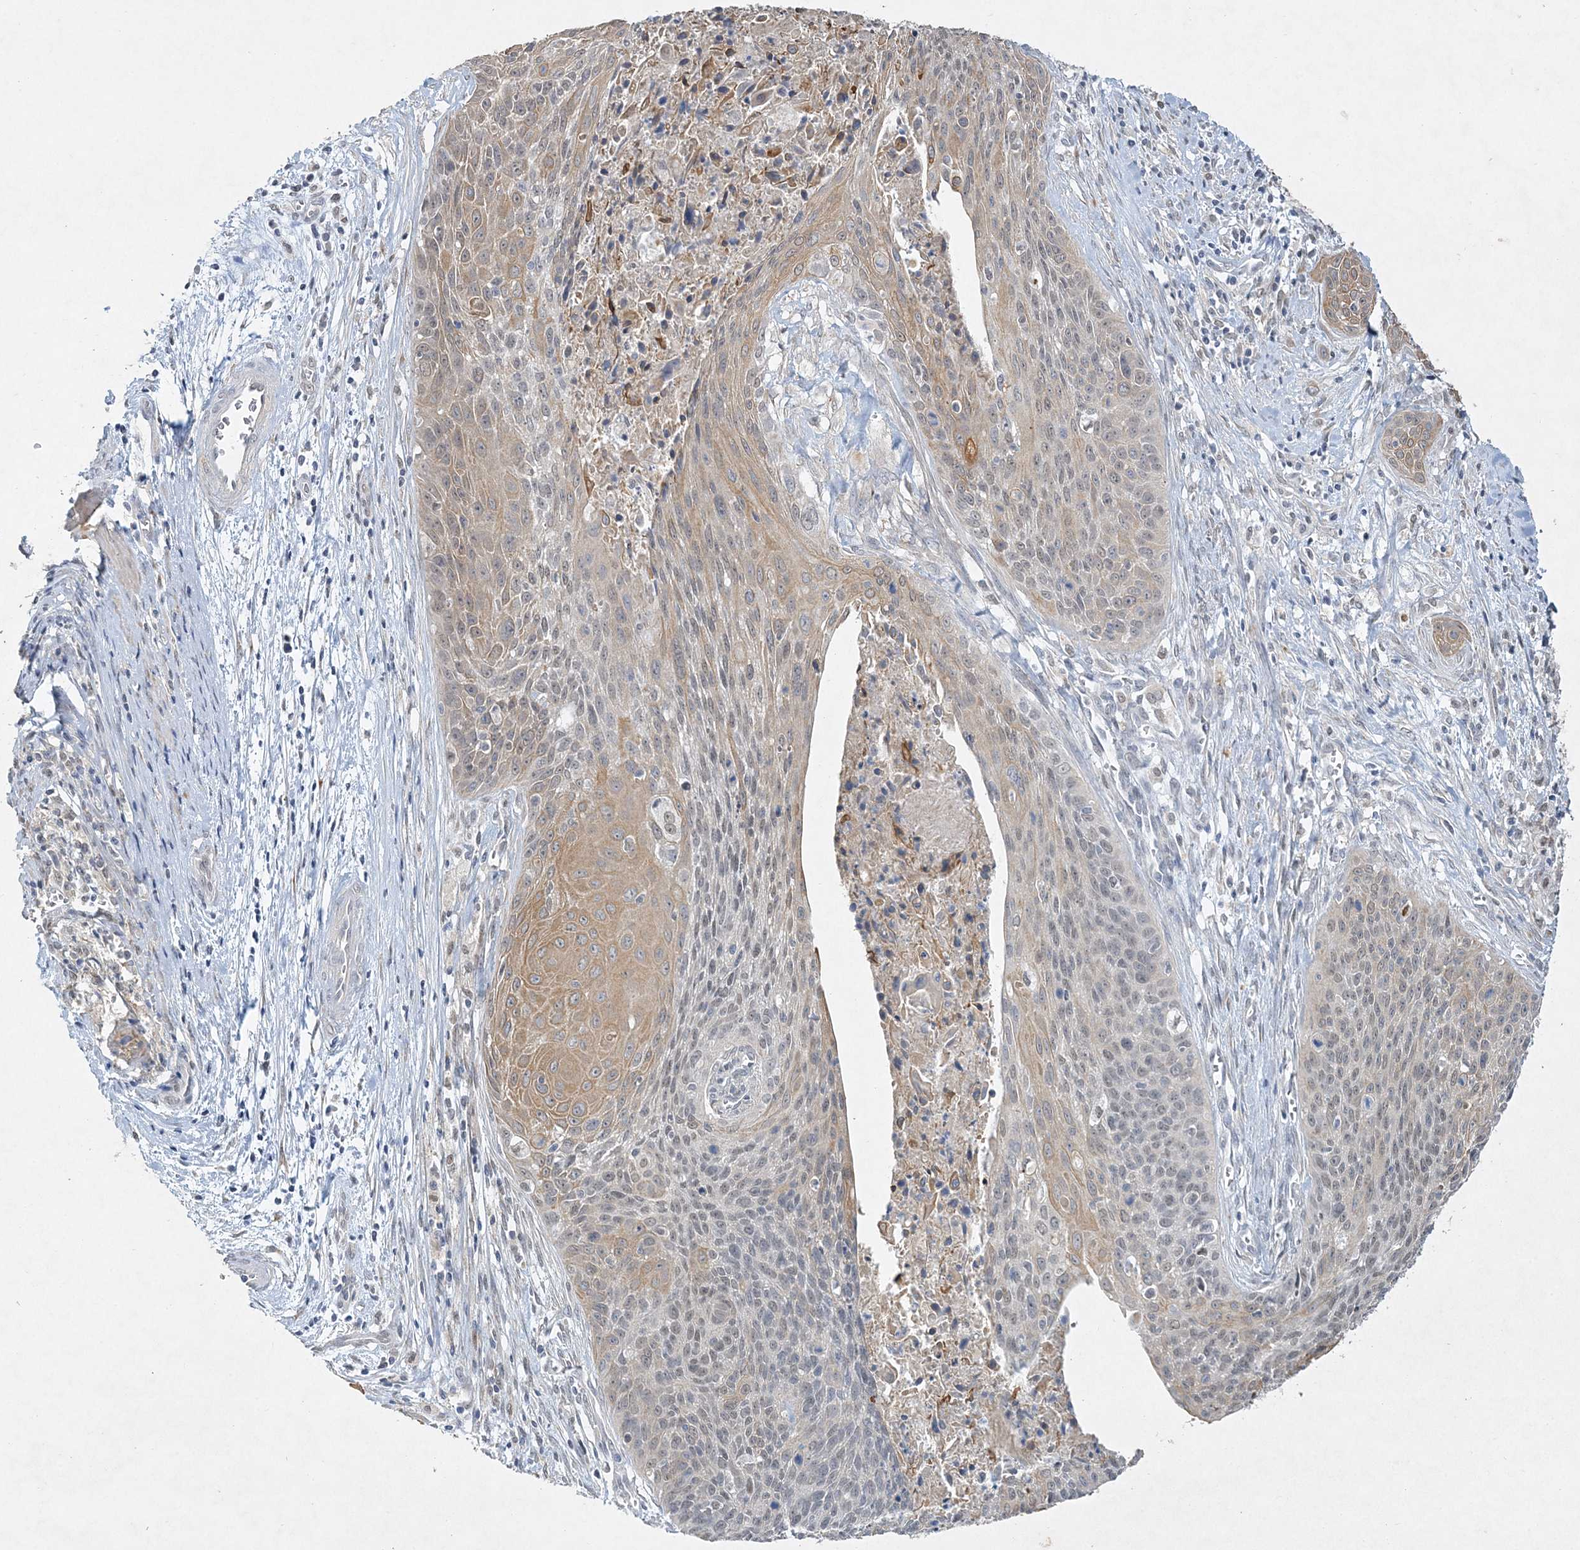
{"staining": {"intensity": "weak", "quantity": ">75%", "location": "cytoplasmic/membranous,nuclear"}, "tissue": "cervical cancer", "cell_type": "Tumor cells", "image_type": "cancer", "snomed": [{"axis": "morphology", "description": "Squamous cell carcinoma, NOS"}, {"axis": "topography", "description": "Cervix"}], "caption": "About >75% of tumor cells in human cervical cancer (squamous cell carcinoma) demonstrate weak cytoplasmic/membranous and nuclear protein positivity as visualized by brown immunohistochemical staining.", "gene": "MAT2B", "patient": {"sex": "female", "age": 55}}